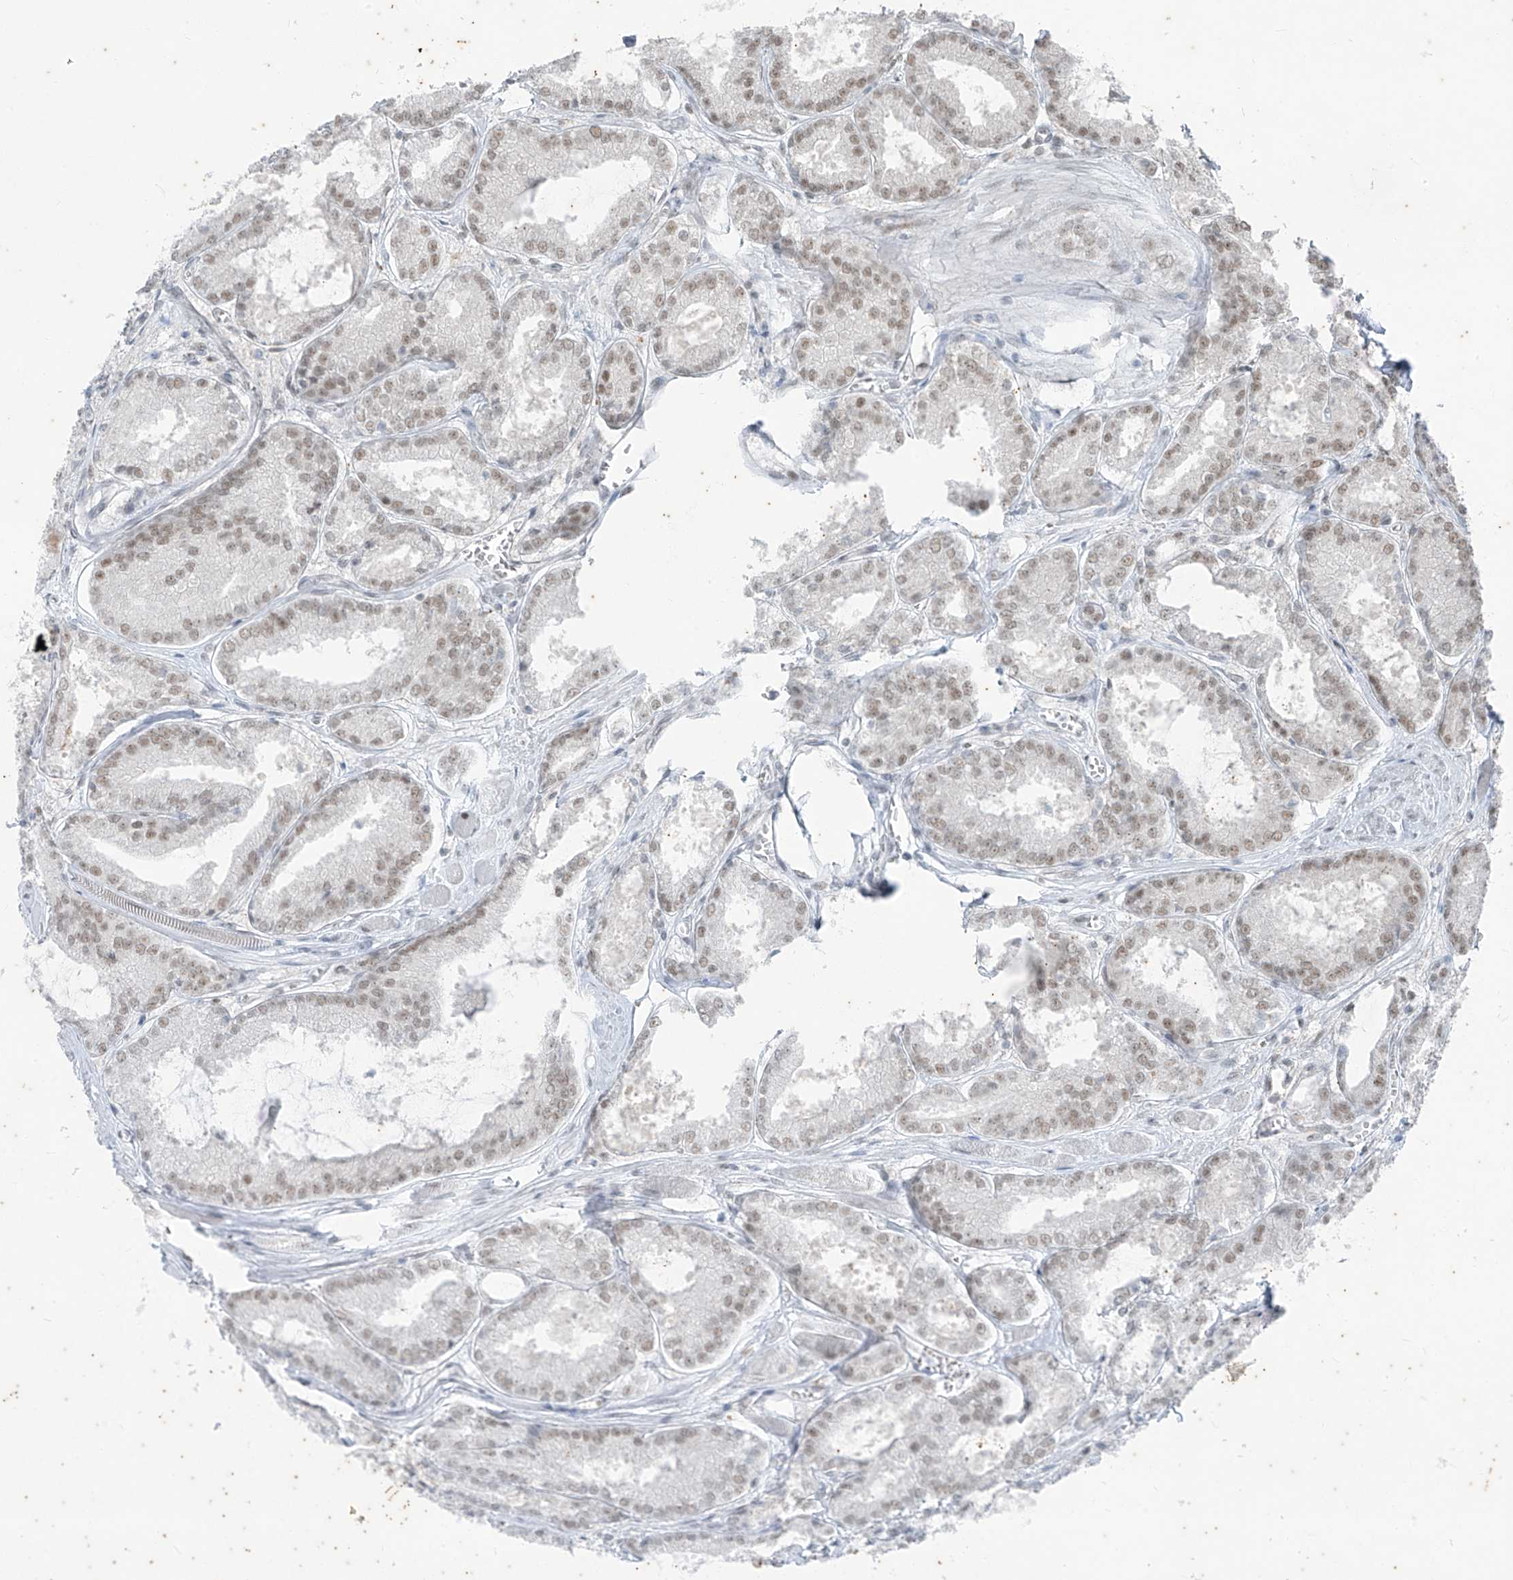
{"staining": {"intensity": "weak", "quantity": ">75%", "location": "nuclear"}, "tissue": "prostate cancer", "cell_type": "Tumor cells", "image_type": "cancer", "snomed": [{"axis": "morphology", "description": "Adenocarcinoma, Low grade"}, {"axis": "topography", "description": "Prostate"}], "caption": "Immunohistochemical staining of human prostate cancer (adenocarcinoma (low-grade)) exhibits weak nuclear protein staining in about >75% of tumor cells. (Stains: DAB in brown, nuclei in blue, Microscopy: brightfield microscopy at high magnification).", "gene": "ZNF354B", "patient": {"sex": "male", "age": 67}}